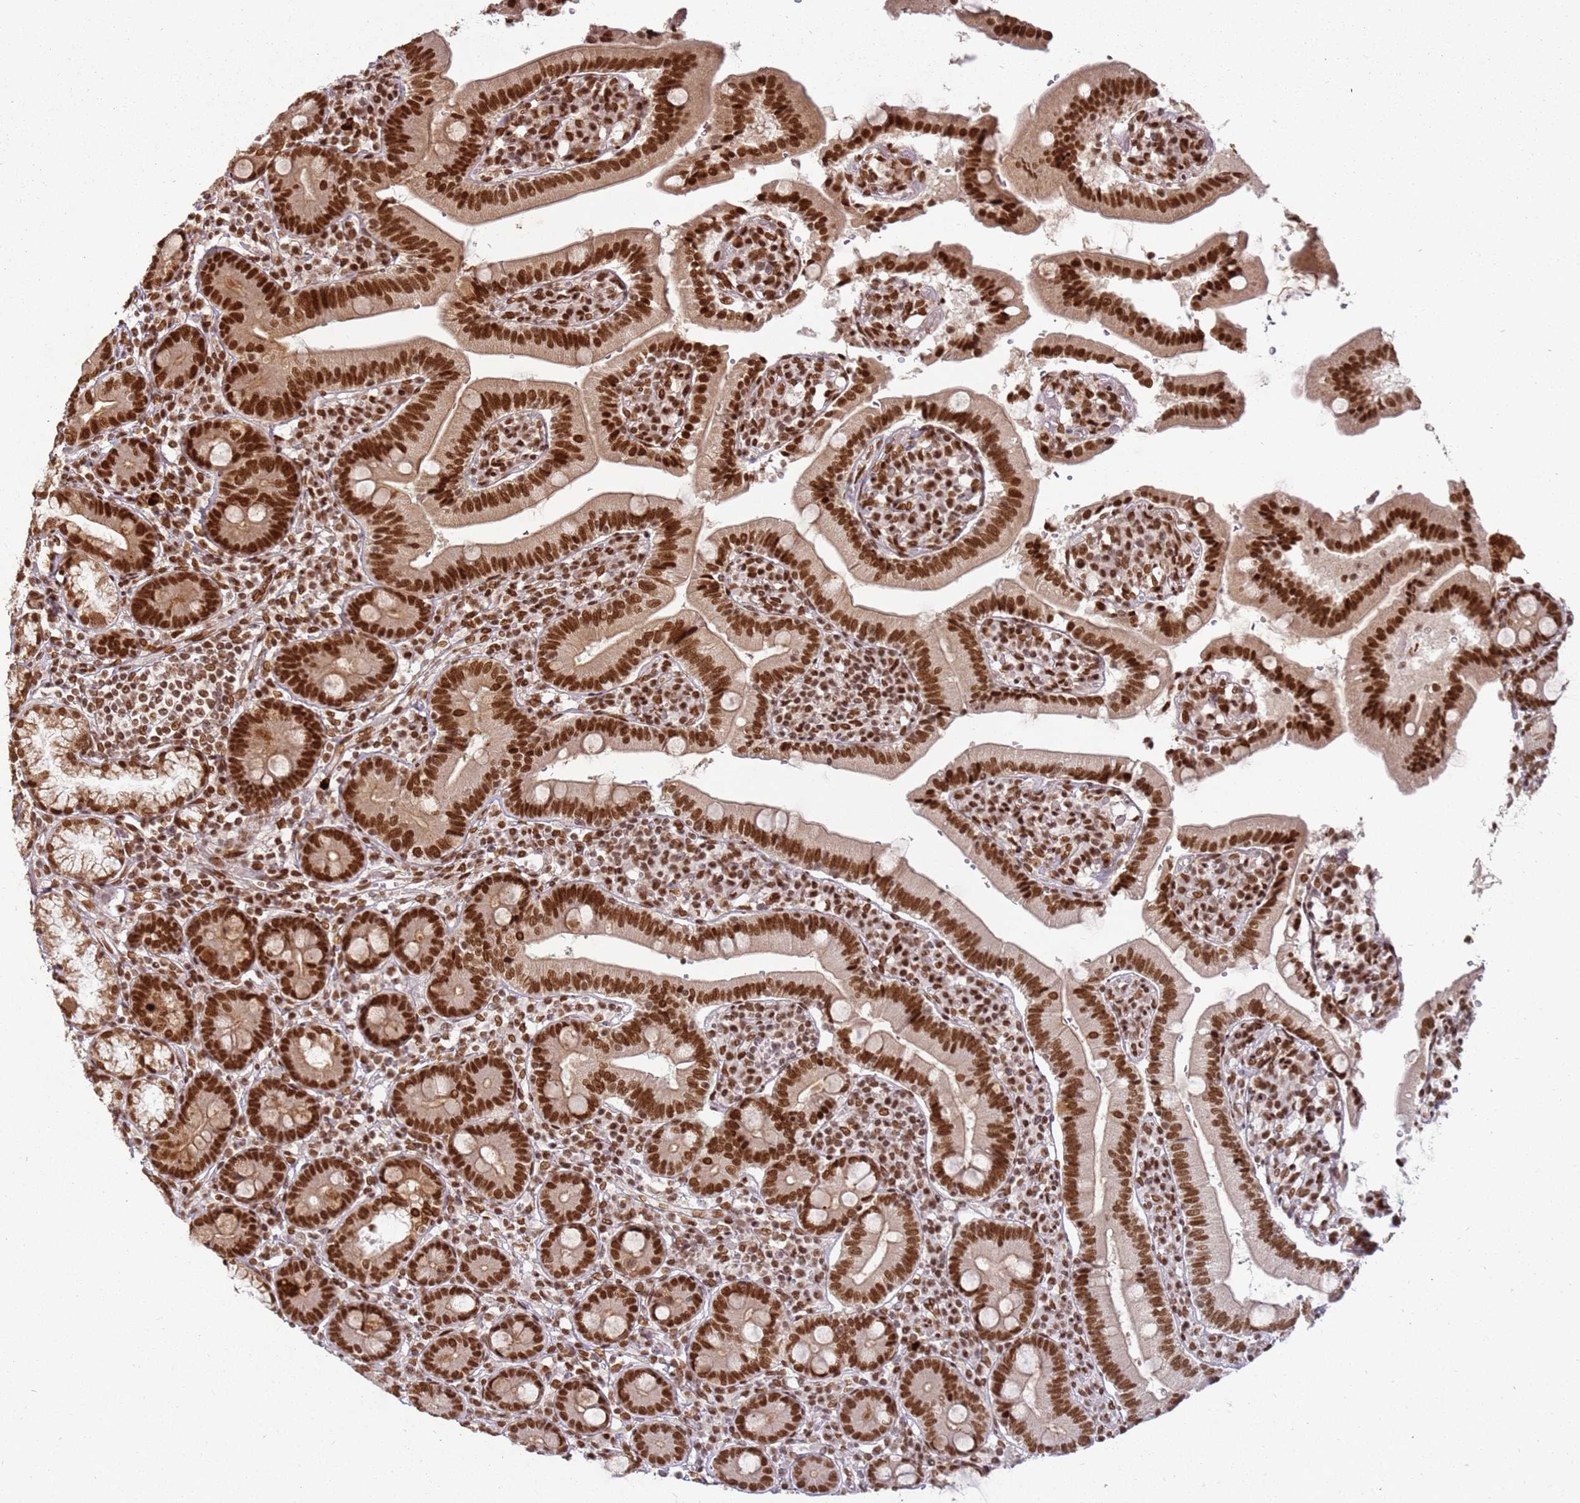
{"staining": {"intensity": "strong", "quantity": ">75%", "location": "nuclear"}, "tissue": "duodenum", "cell_type": "Glandular cells", "image_type": "normal", "snomed": [{"axis": "morphology", "description": "Normal tissue, NOS"}, {"axis": "topography", "description": "Duodenum"}], "caption": "Duodenum stained with immunohistochemistry (IHC) displays strong nuclear expression in about >75% of glandular cells.", "gene": "TENT4A", "patient": {"sex": "female", "age": 67}}